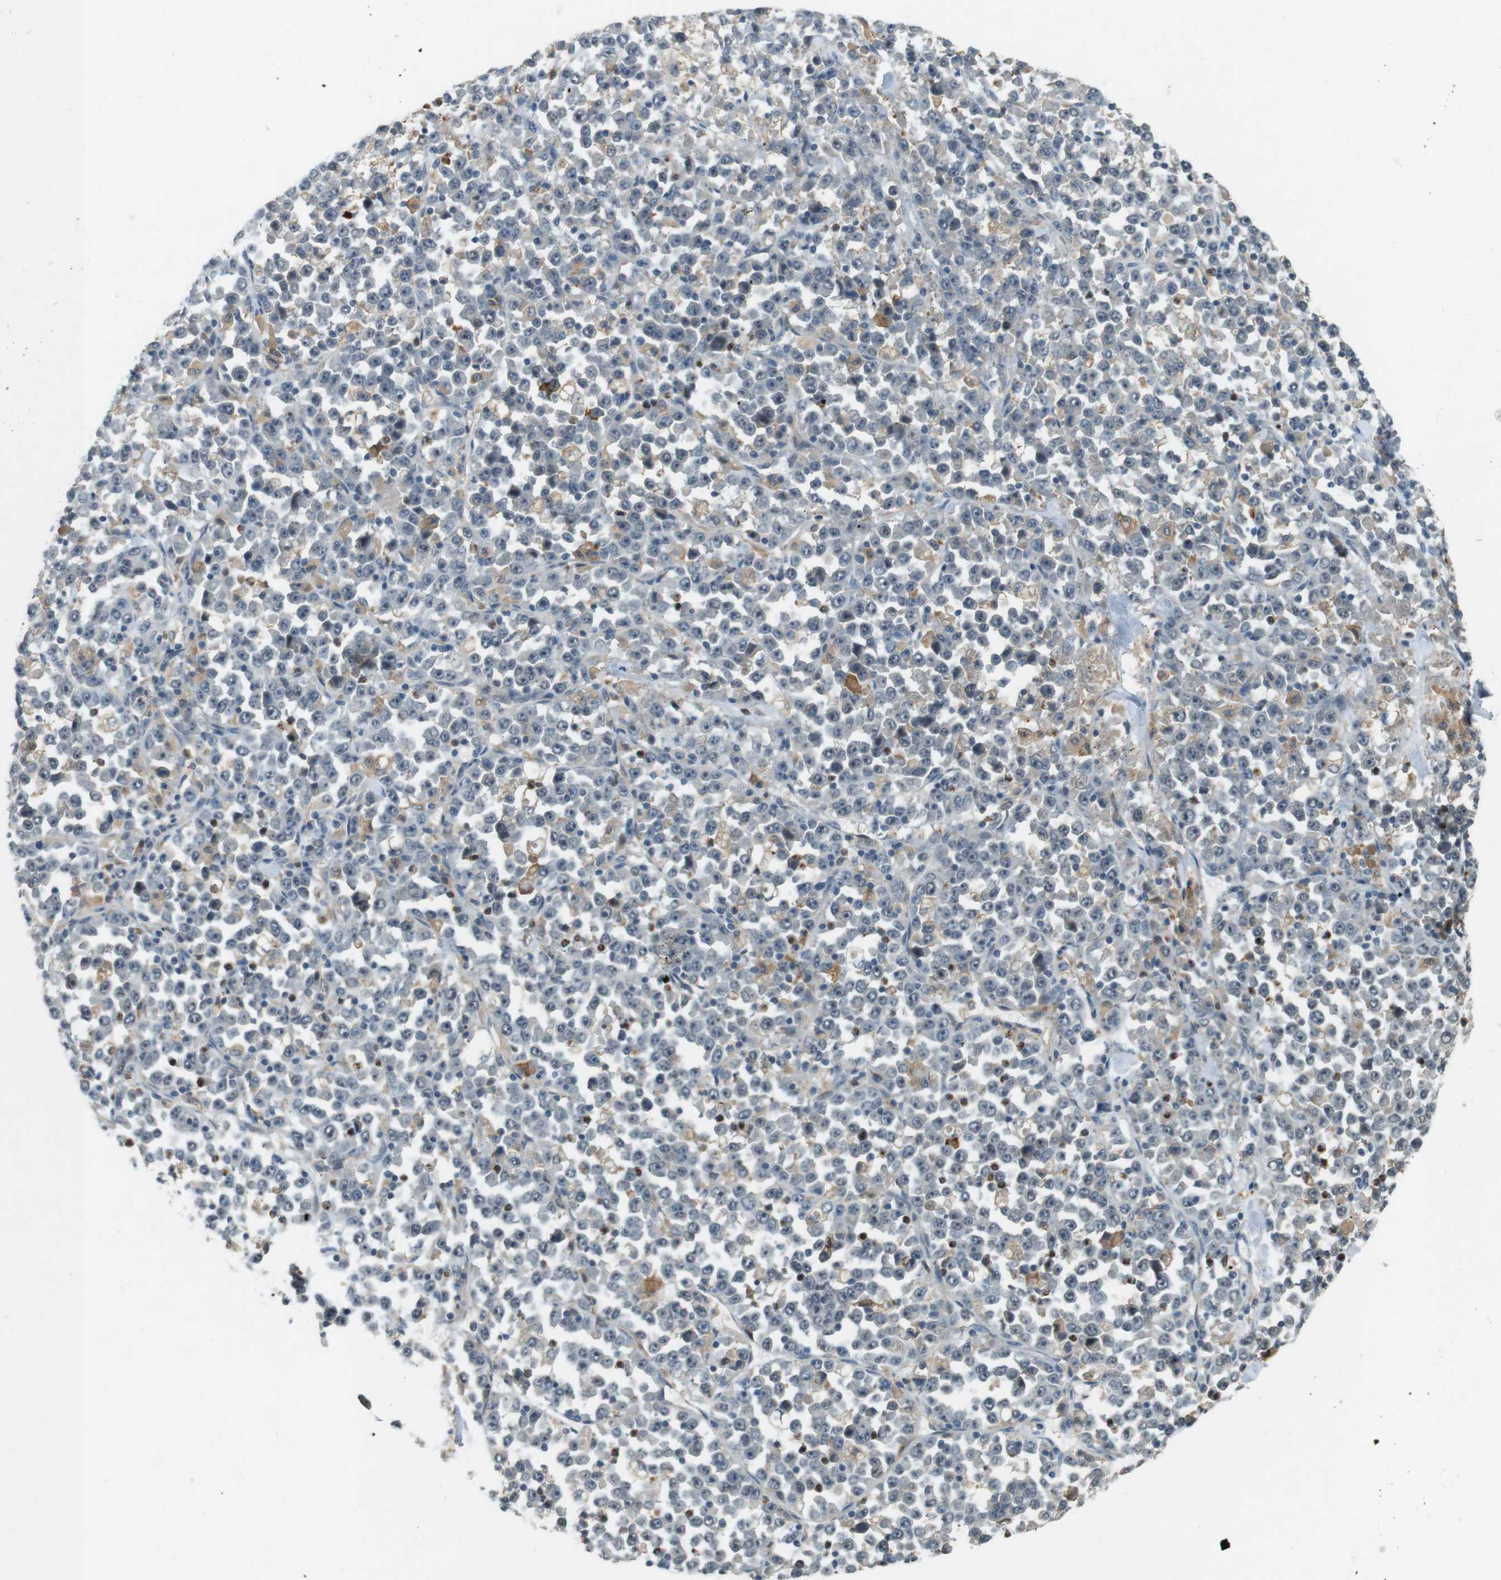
{"staining": {"intensity": "negative", "quantity": "none", "location": "none"}, "tissue": "stomach cancer", "cell_type": "Tumor cells", "image_type": "cancer", "snomed": [{"axis": "morphology", "description": "Normal tissue, NOS"}, {"axis": "morphology", "description": "Adenocarcinoma, NOS"}, {"axis": "topography", "description": "Stomach, upper"}, {"axis": "topography", "description": "Stomach"}], "caption": "This is an IHC histopathology image of stomach cancer. There is no expression in tumor cells.", "gene": "CDK14", "patient": {"sex": "male", "age": 59}}